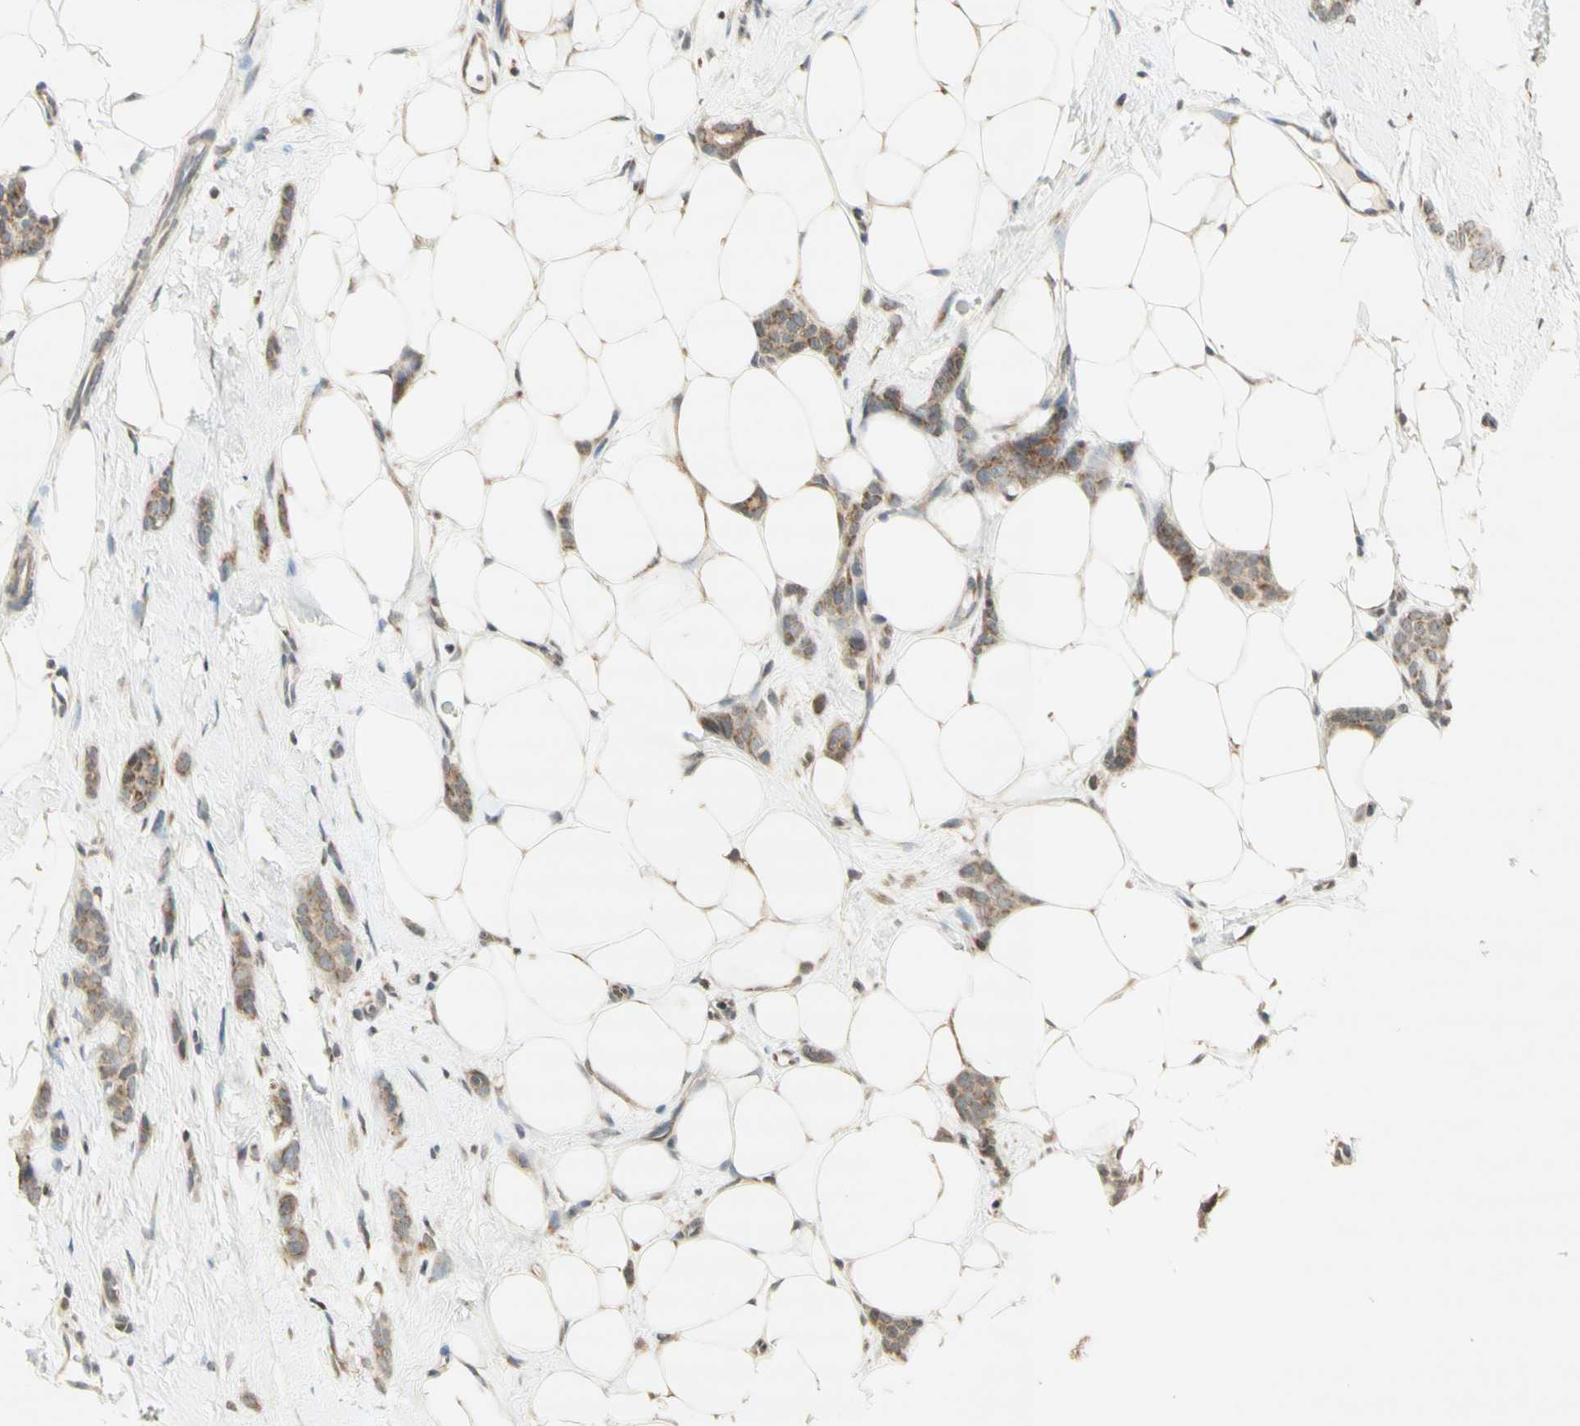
{"staining": {"intensity": "moderate", "quantity": "<25%", "location": "cytoplasmic/membranous,nuclear"}, "tissue": "breast cancer", "cell_type": "Tumor cells", "image_type": "cancer", "snomed": [{"axis": "morphology", "description": "Lobular carcinoma"}, {"axis": "topography", "description": "Skin"}, {"axis": "topography", "description": "Breast"}], "caption": "An immunohistochemistry photomicrograph of tumor tissue is shown. Protein staining in brown highlights moderate cytoplasmic/membranous and nuclear positivity in breast lobular carcinoma within tumor cells. (DAB = brown stain, brightfield microscopy at high magnification).", "gene": "CCNI", "patient": {"sex": "female", "age": 46}}